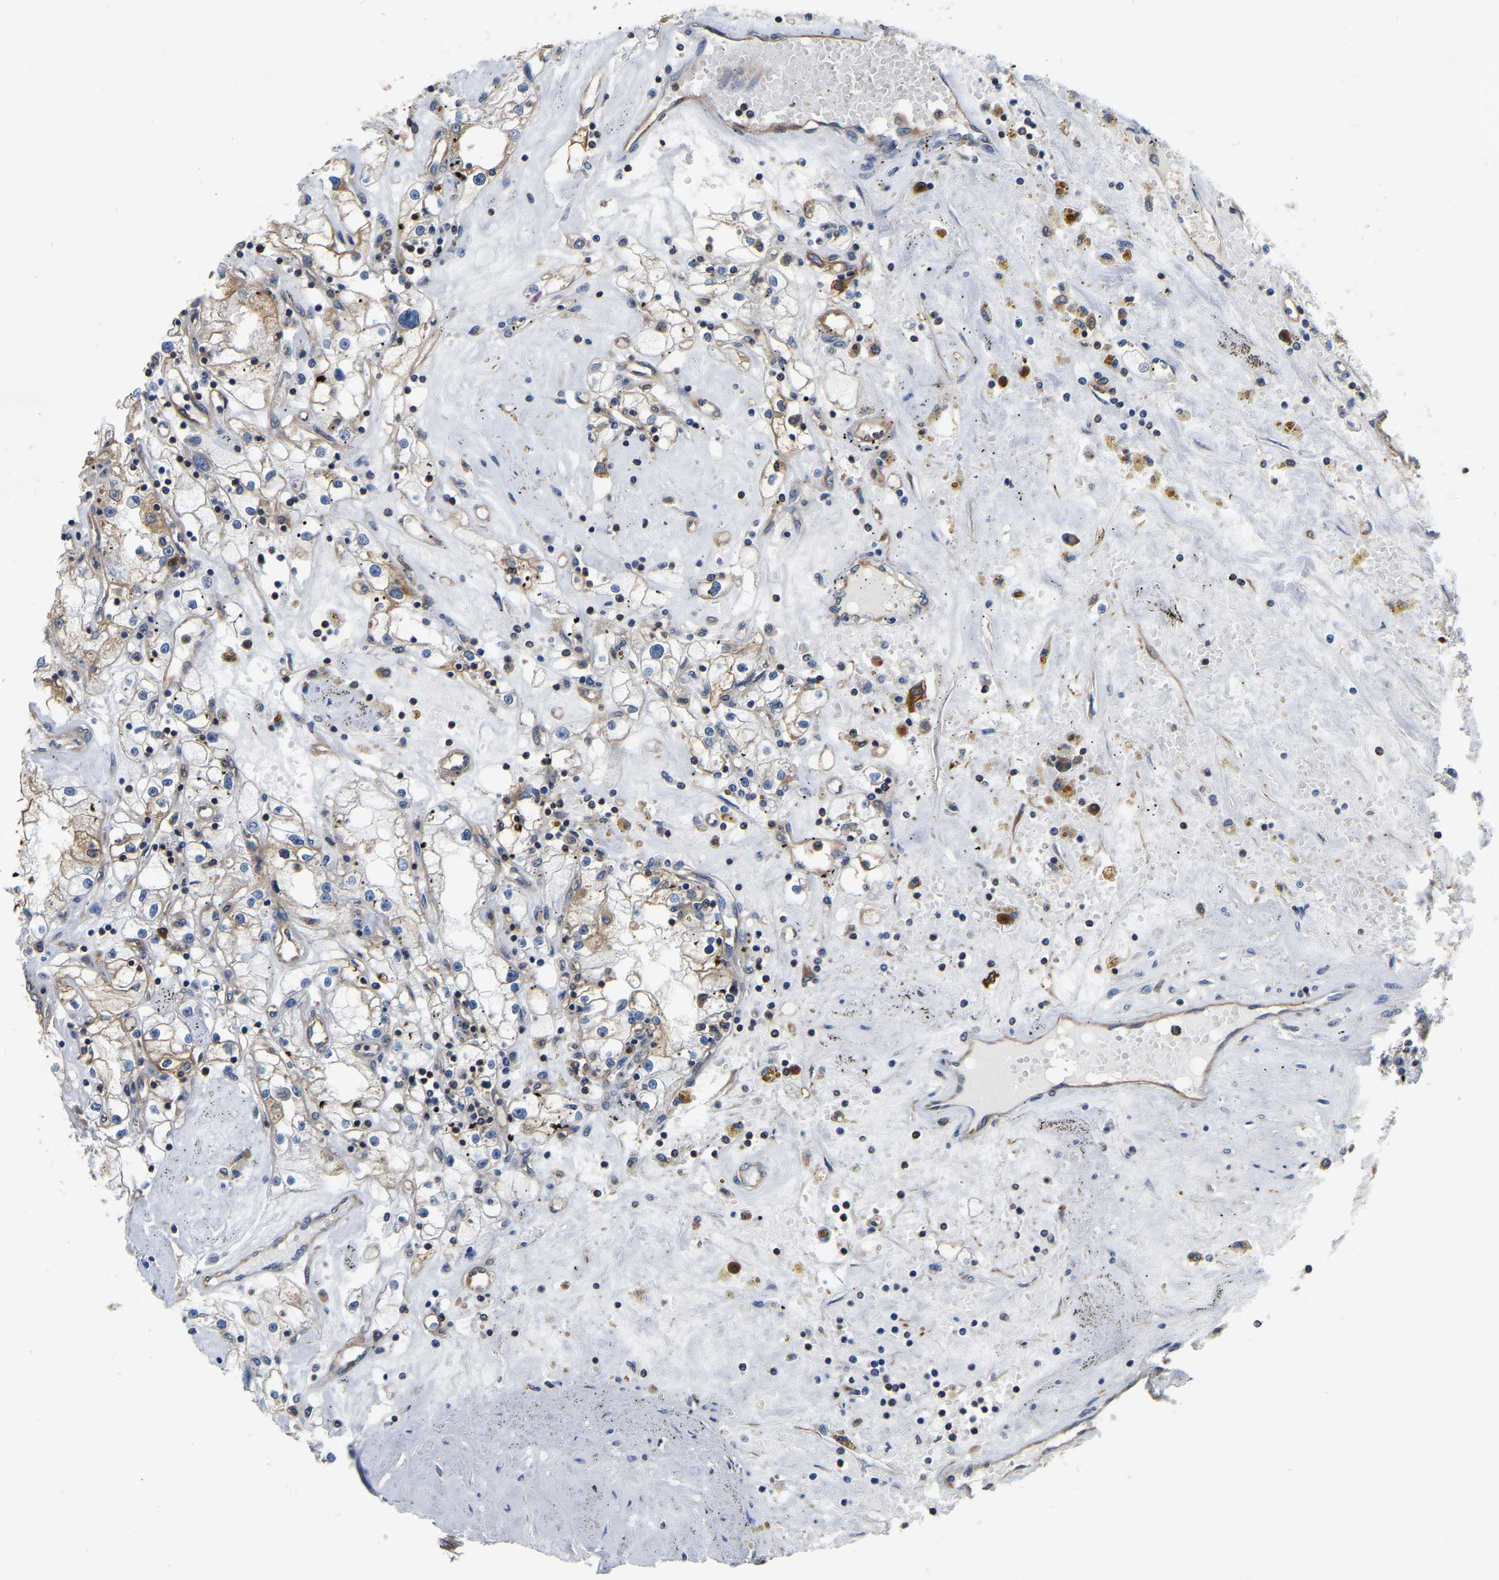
{"staining": {"intensity": "moderate", "quantity": ">75%", "location": "cytoplasmic/membranous"}, "tissue": "renal cancer", "cell_type": "Tumor cells", "image_type": "cancer", "snomed": [{"axis": "morphology", "description": "Adenocarcinoma, NOS"}, {"axis": "topography", "description": "Kidney"}], "caption": "The photomicrograph displays staining of adenocarcinoma (renal), revealing moderate cytoplasmic/membranous protein staining (brown color) within tumor cells.", "gene": "GARS1", "patient": {"sex": "male", "age": 56}}